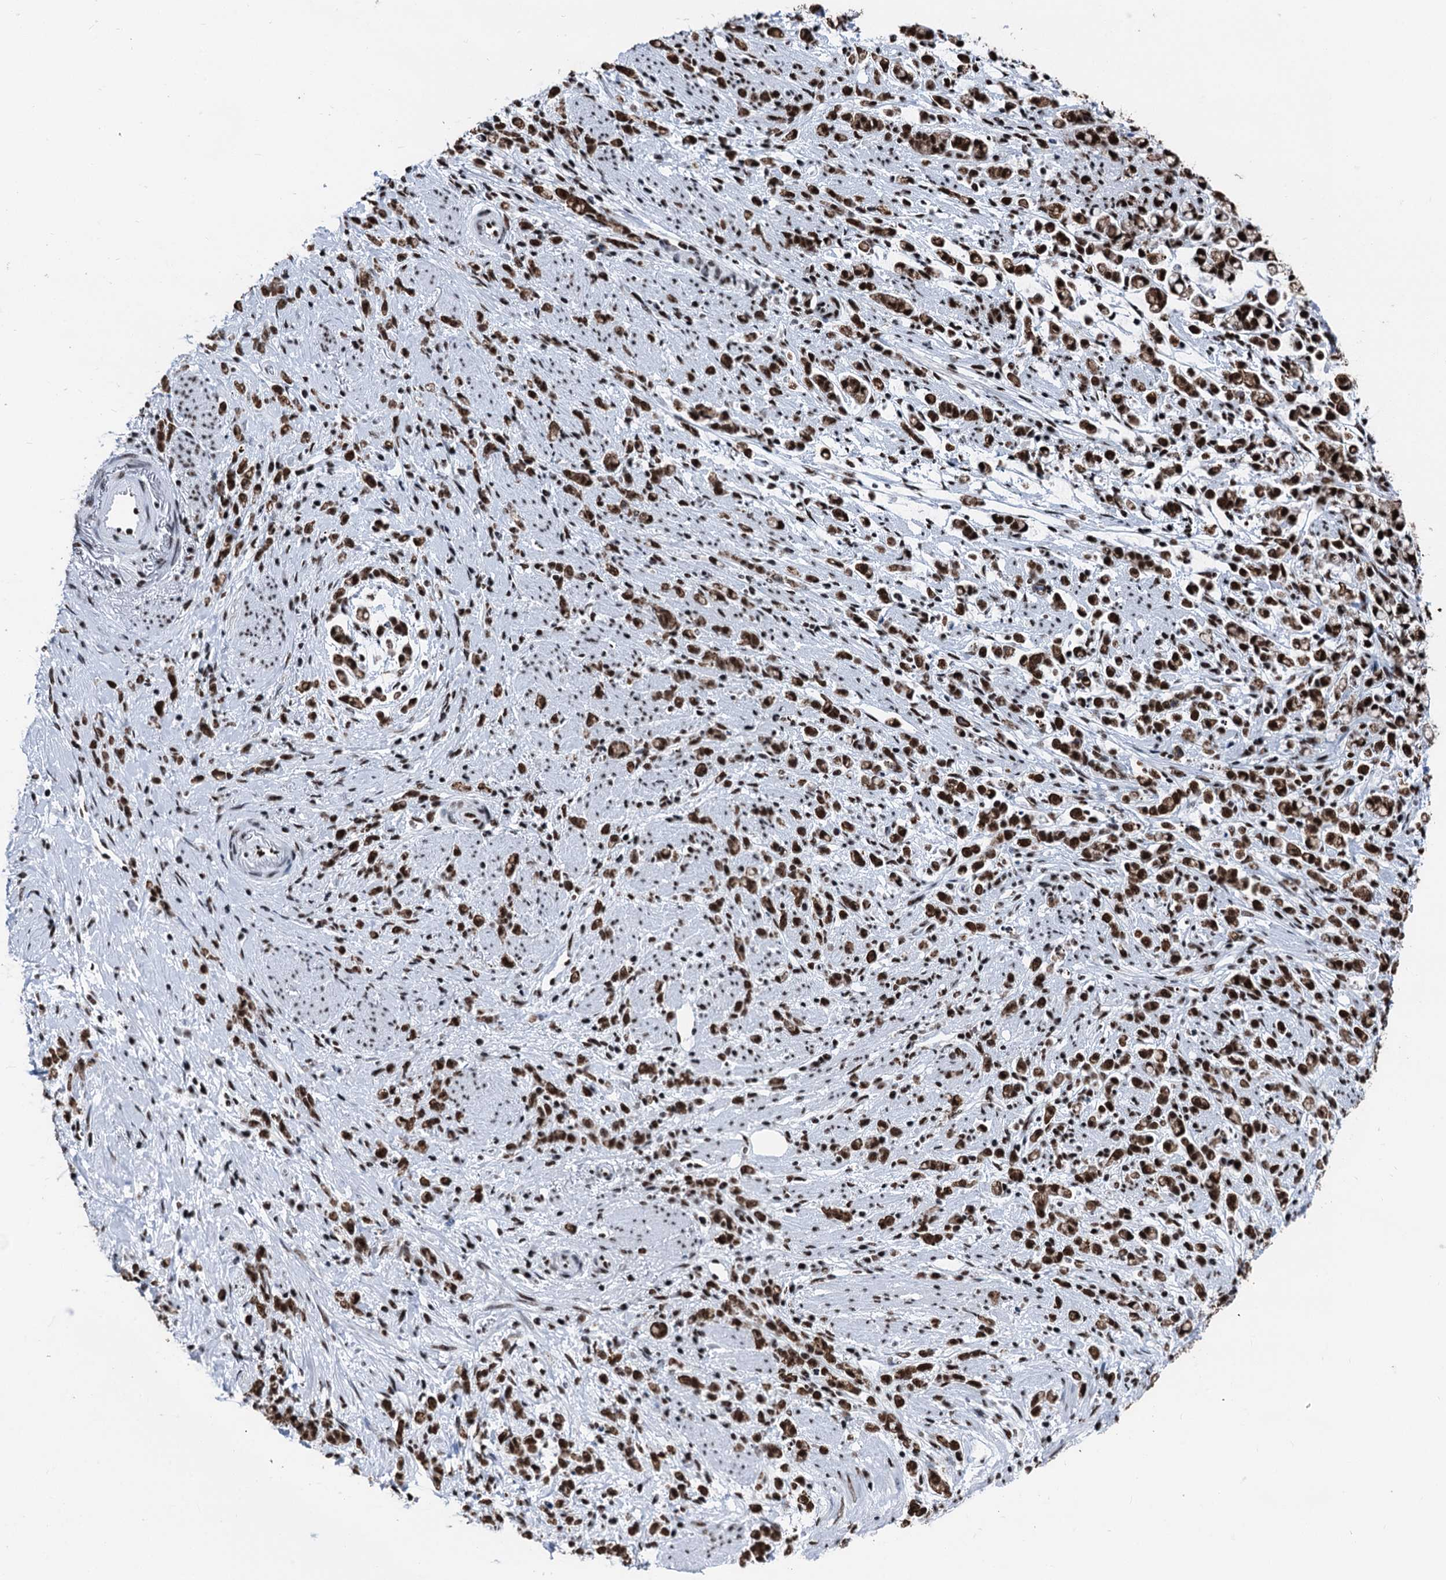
{"staining": {"intensity": "strong", "quantity": ">75%", "location": "nuclear"}, "tissue": "stomach cancer", "cell_type": "Tumor cells", "image_type": "cancer", "snomed": [{"axis": "morphology", "description": "Adenocarcinoma, NOS"}, {"axis": "topography", "description": "Stomach"}], "caption": "IHC (DAB (3,3'-diaminobenzidine)) staining of stomach cancer (adenocarcinoma) reveals strong nuclear protein expression in approximately >75% of tumor cells. (DAB (3,3'-diaminobenzidine) = brown stain, brightfield microscopy at high magnification).", "gene": "DDX23", "patient": {"sex": "female", "age": 60}}